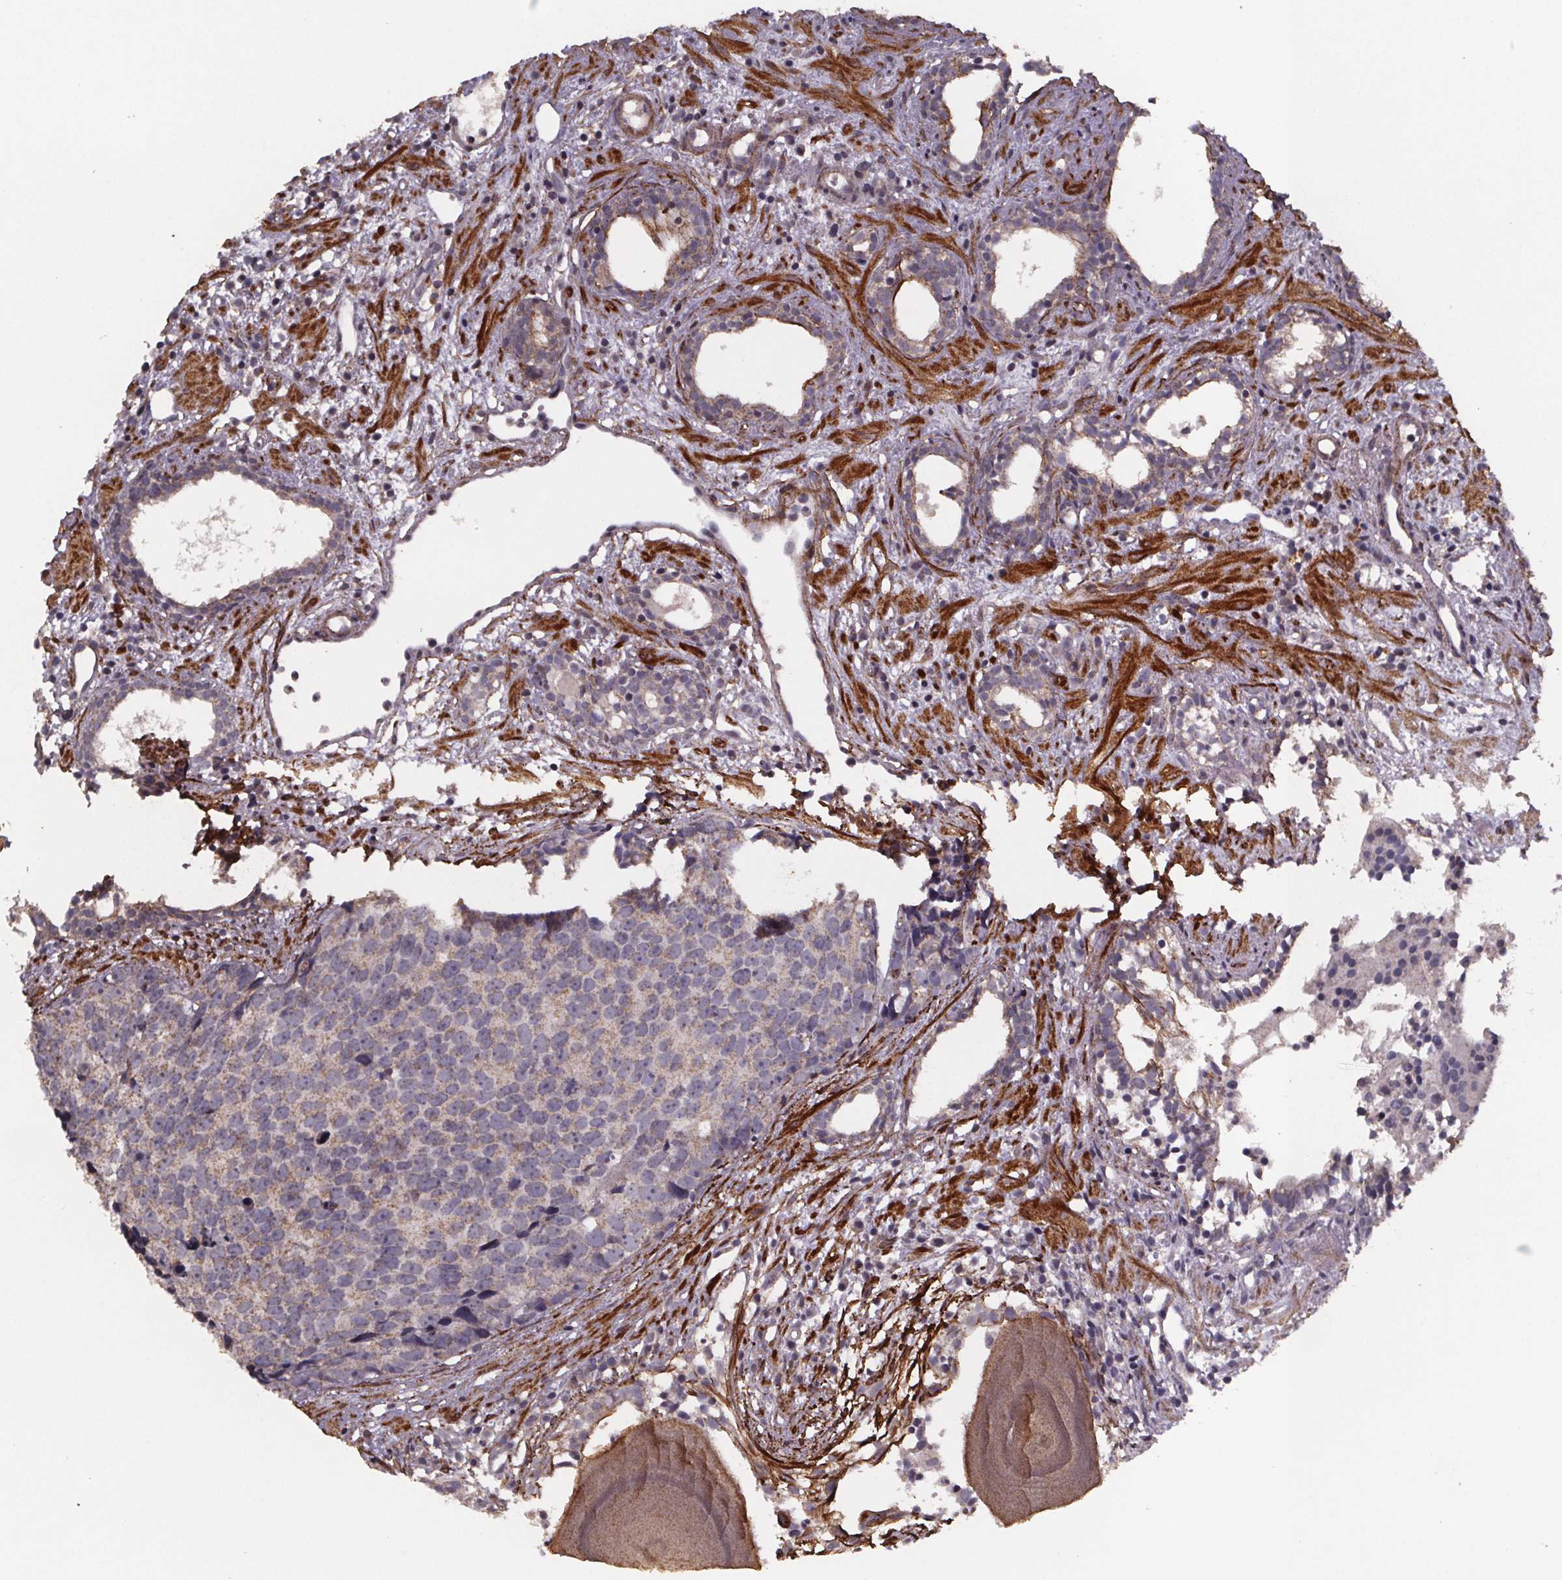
{"staining": {"intensity": "weak", "quantity": "<25%", "location": "cytoplasmic/membranous"}, "tissue": "prostate cancer", "cell_type": "Tumor cells", "image_type": "cancer", "snomed": [{"axis": "morphology", "description": "Adenocarcinoma, High grade"}, {"axis": "topography", "description": "Prostate"}], "caption": "The image displays no staining of tumor cells in prostate adenocarcinoma (high-grade).", "gene": "PALLD", "patient": {"sex": "male", "age": 83}}